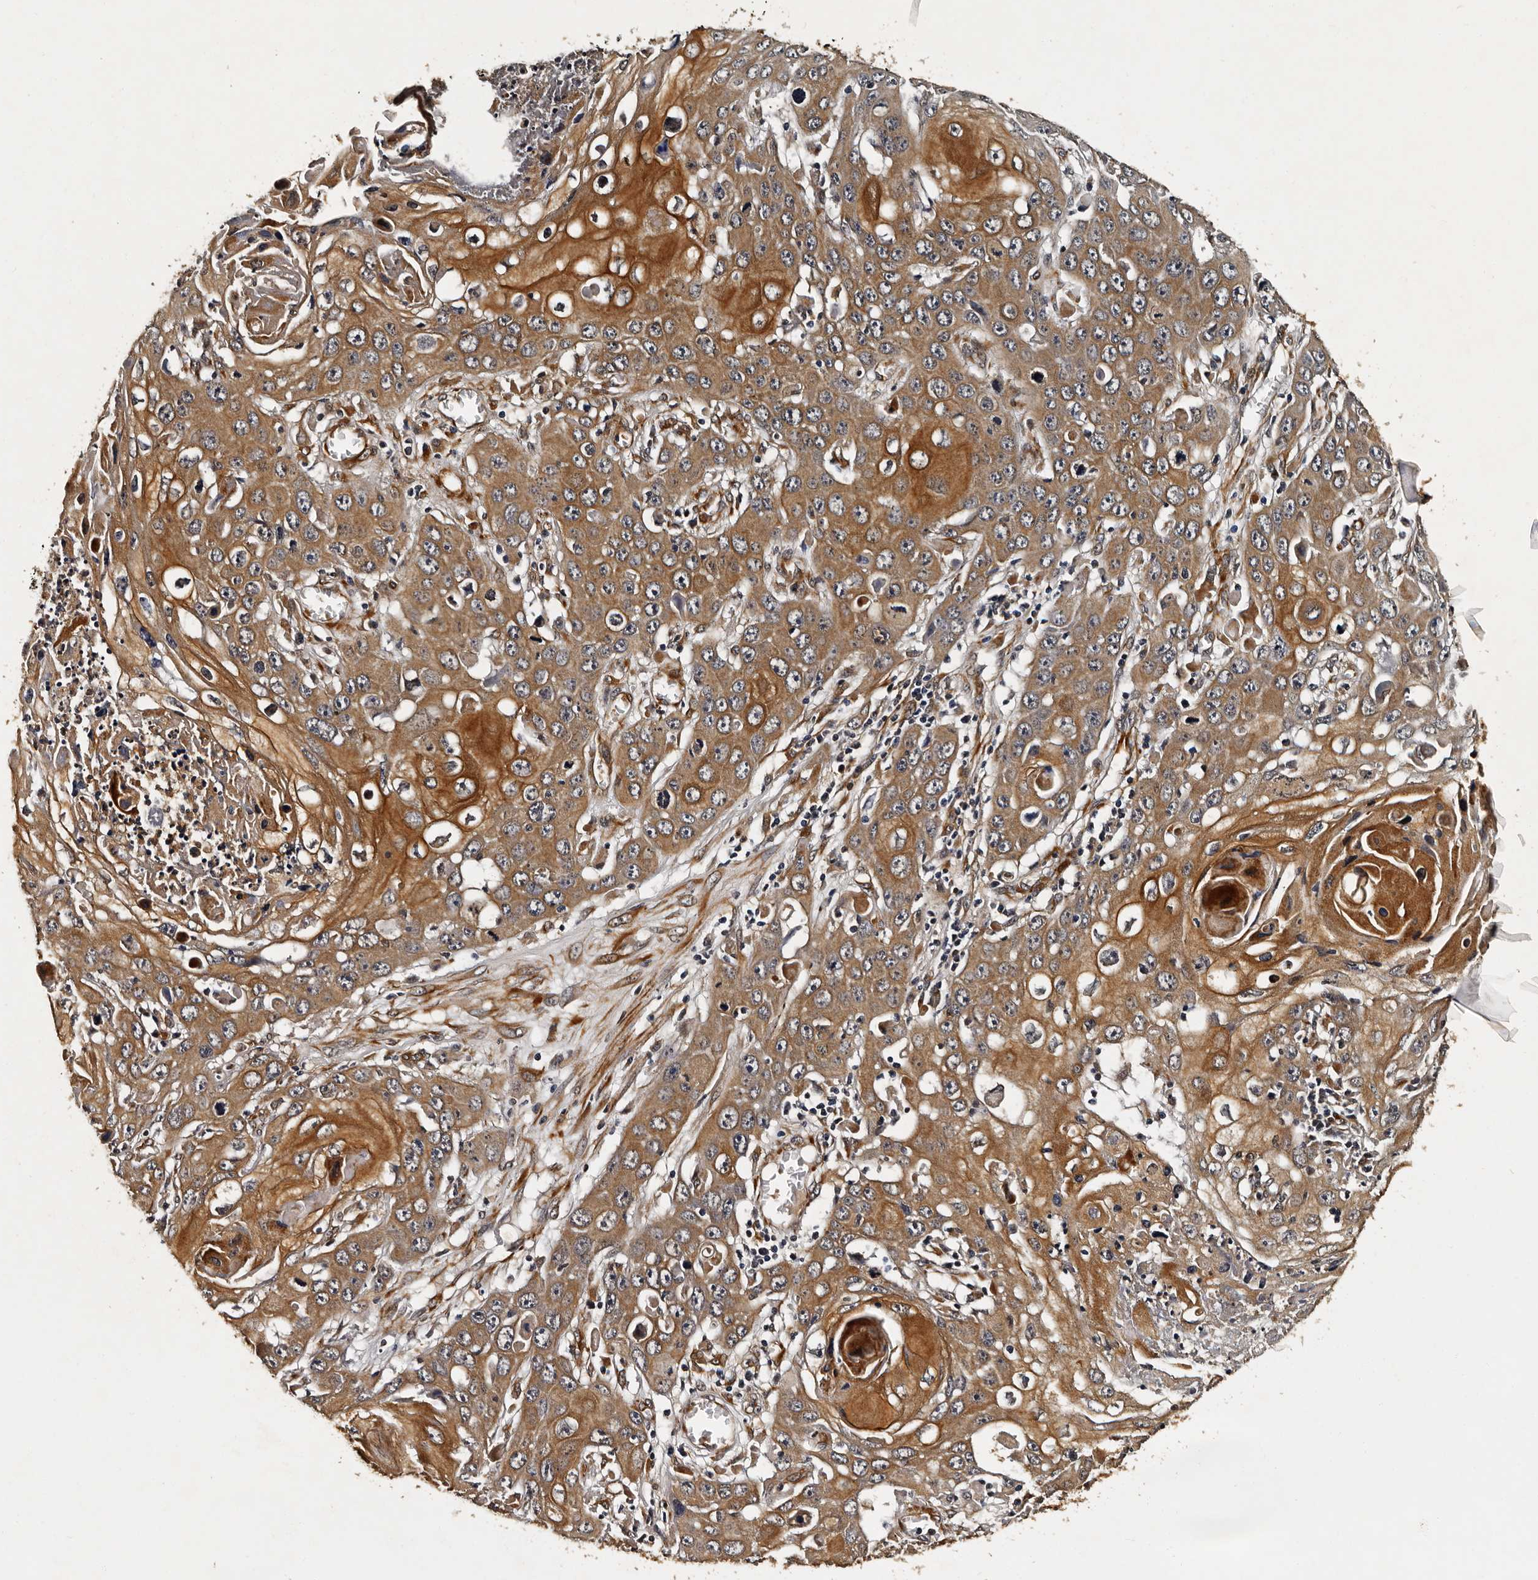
{"staining": {"intensity": "moderate", "quantity": ">75%", "location": "cytoplasmic/membranous"}, "tissue": "skin cancer", "cell_type": "Tumor cells", "image_type": "cancer", "snomed": [{"axis": "morphology", "description": "Squamous cell carcinoma, NOS"}, {"axis": "topography", "description": "Skin"}], "caption": "Protein analysis of skin squamous cell carcinoma tissue shows moderate cytoplasmic/membranous staining in approximately >75% of tumor cells. (brown staining indicates protein expression, while blue staining denotes nuclei).", "gene": "CPNE3", "patient": {"sex": "male", "age": 55}}